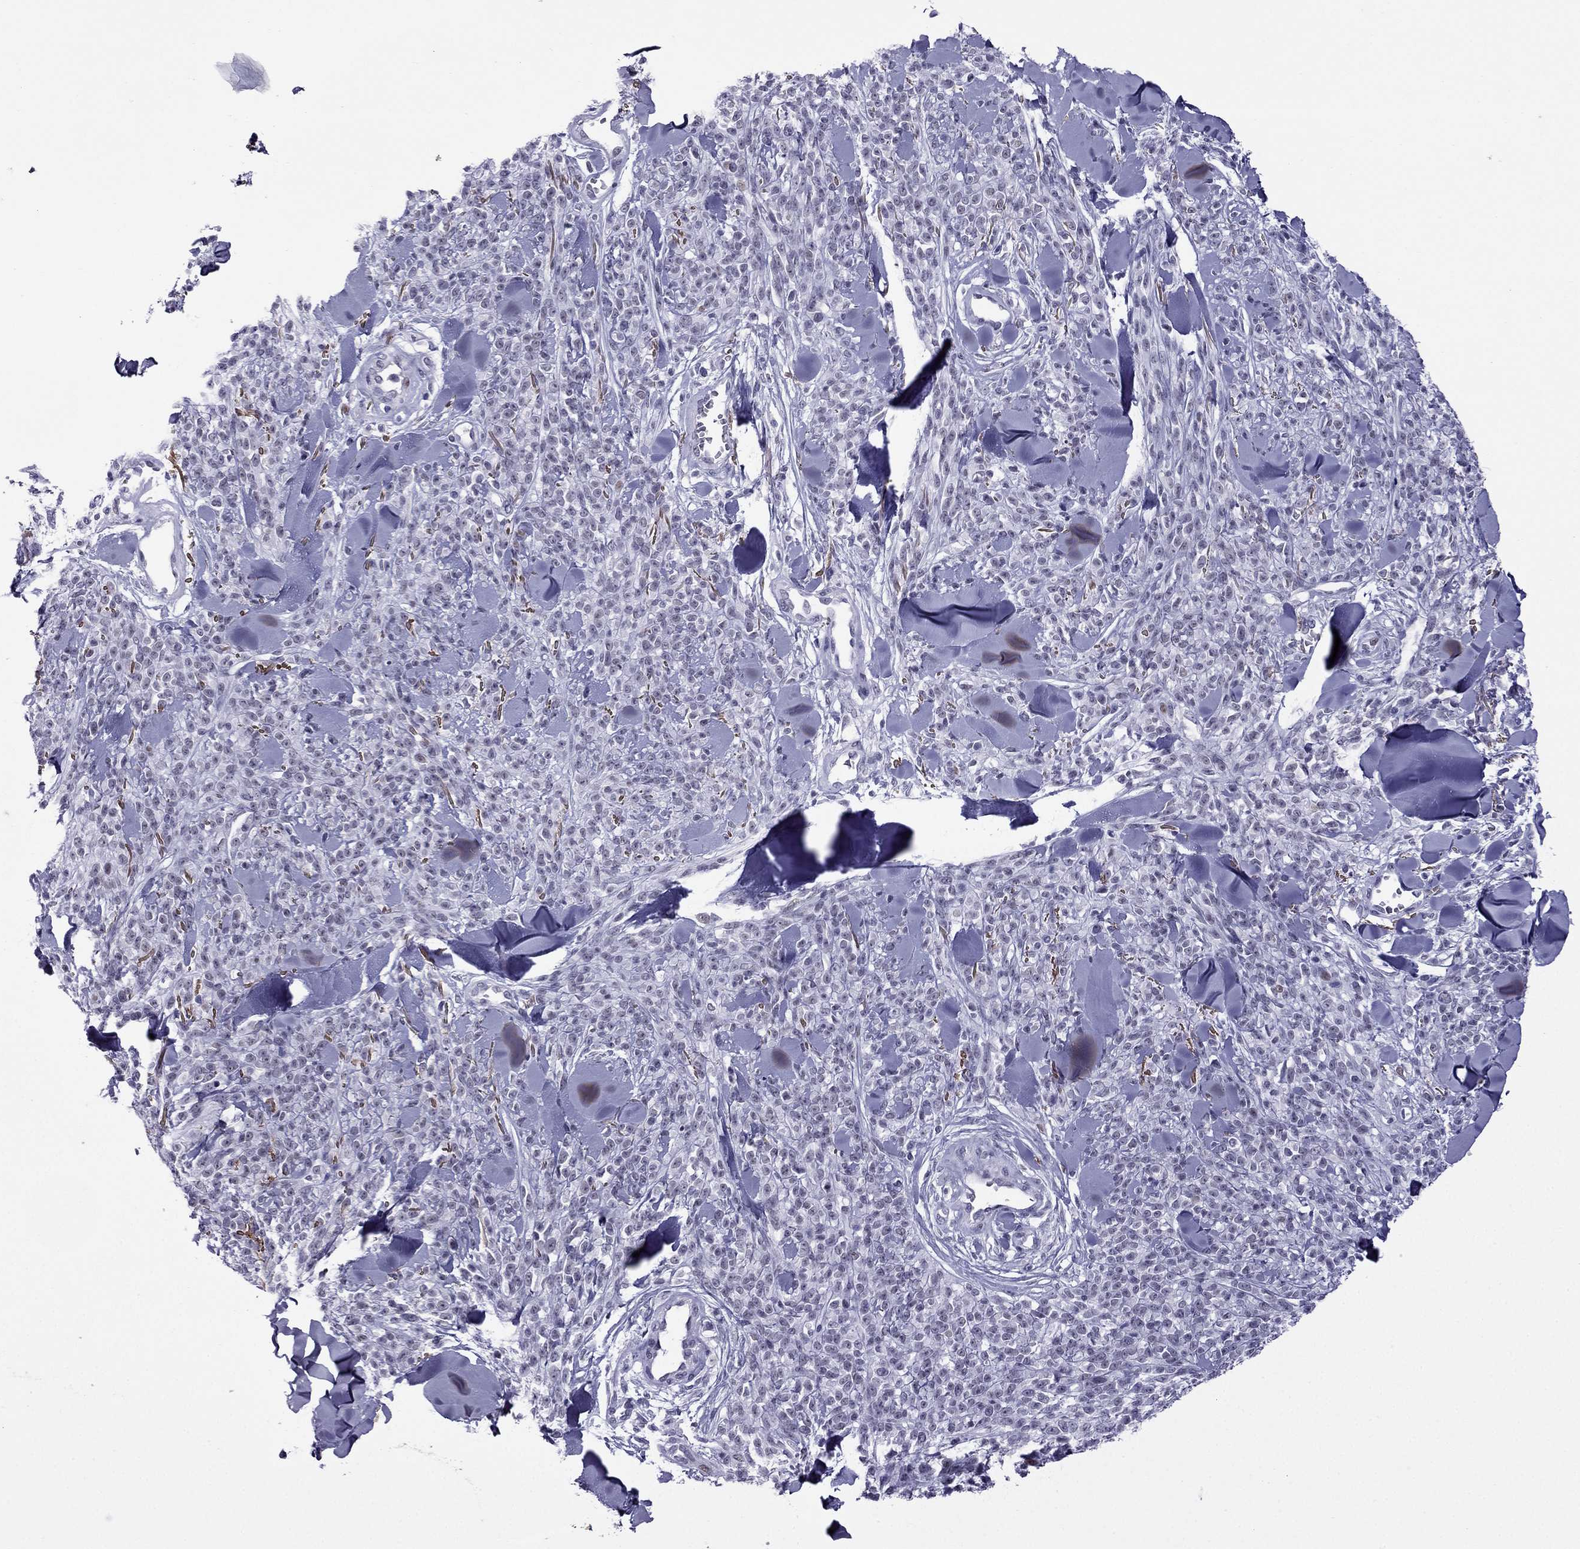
{"staining": {"intensity": "negative", "quantity": "none", "location": "none"}, "tissue": "melanoma", "cell_type": "Tumor cells", "image_type": "cancer", "snomed": [{"axis": "morphology", "description": "Malignant melanoma, NOS"}, {"axis": "topography", "description": "Skin"}, {"axis": "topography", "description": "Skin of trunk"}], "caption": "DAB immunohistochemical staining of human melanoma shows no significant positivity in tumor cells. Nuclei are stained in blue.", "gene": "MYLK3", "patient": {"sex": "male", "age": 74}}